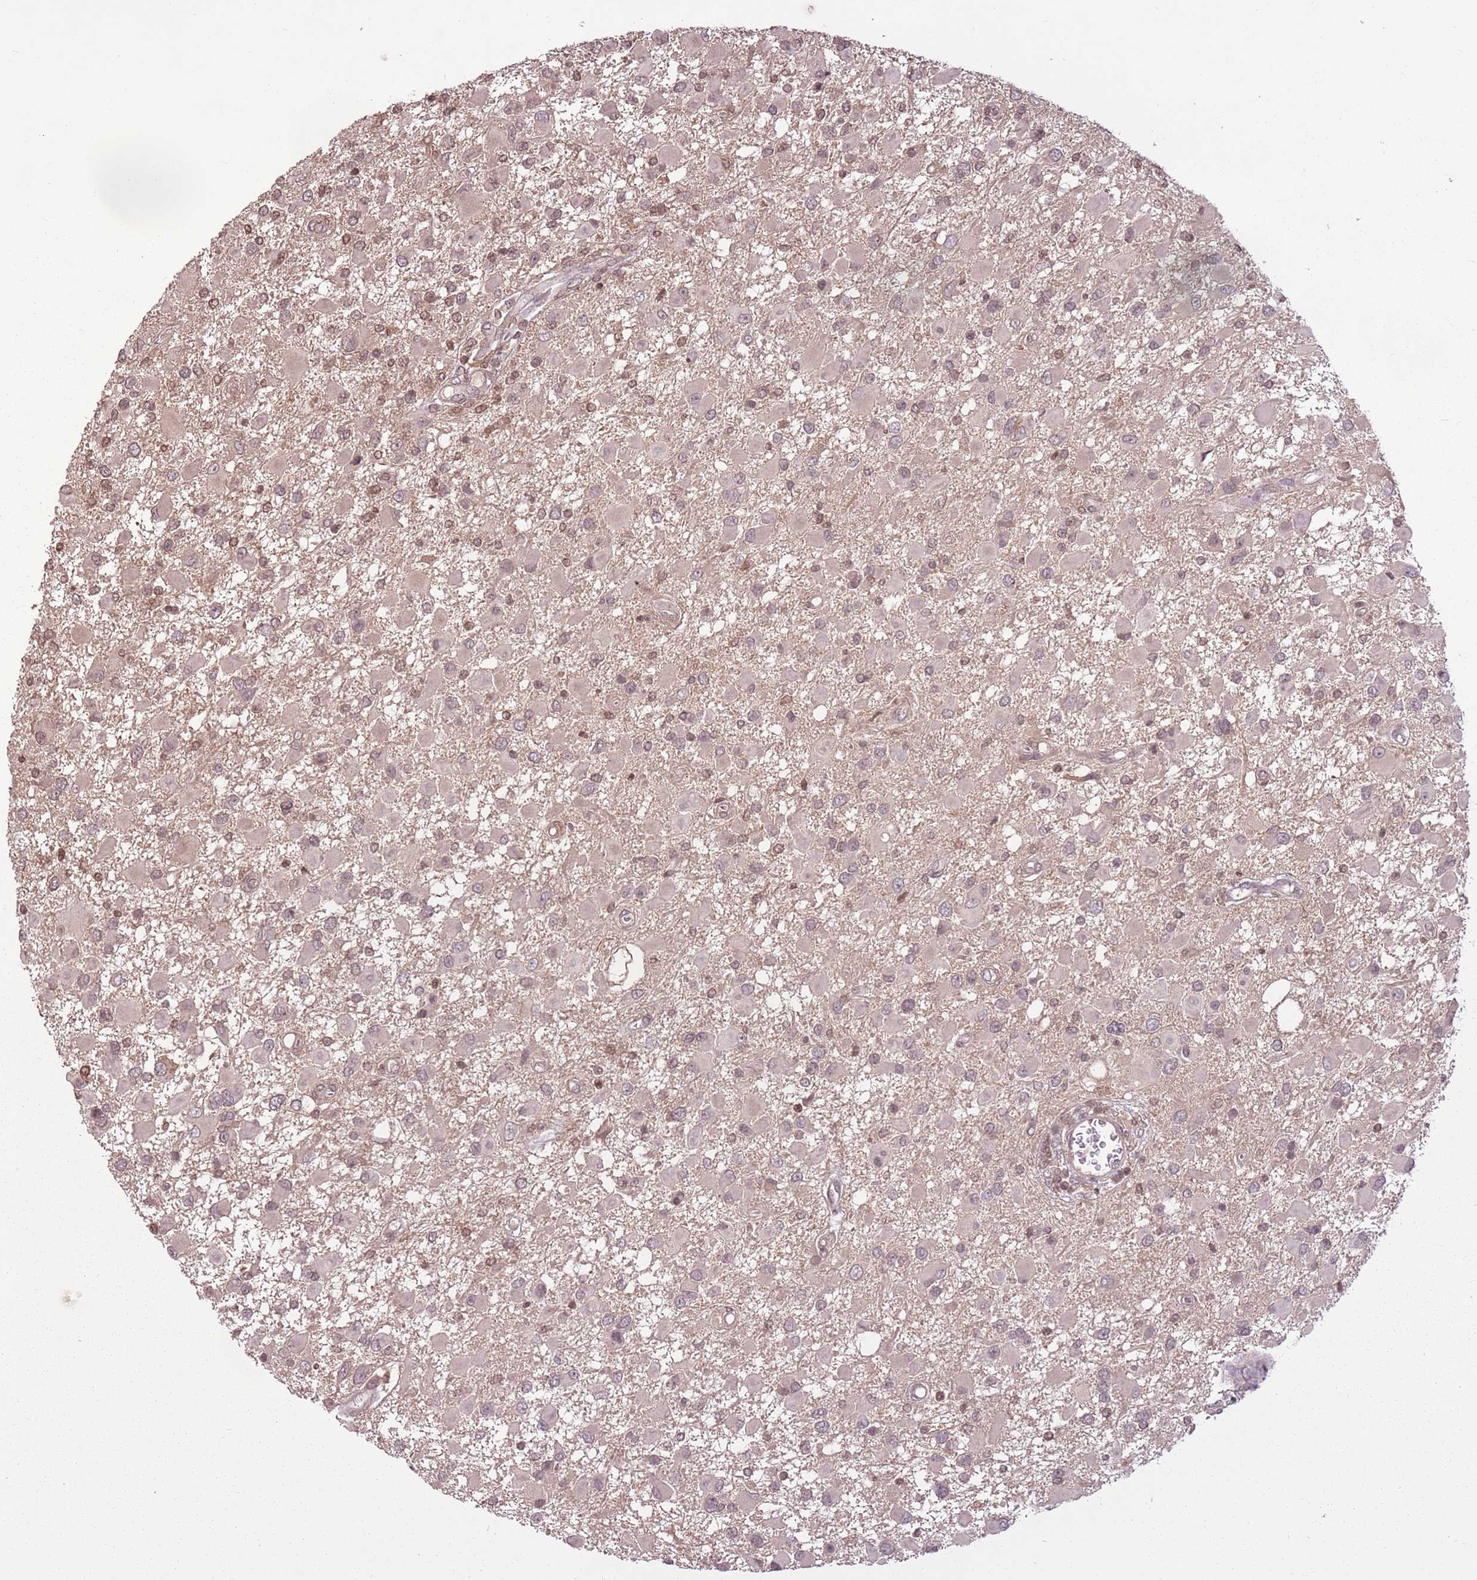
{"staining": {"intensity": "weak", "quantity": ">75%", "location": "nuclear"}, "tissue": "glioma", "cell_type": "Tumor cells", "image_type": "cancer", "snomed": [{"axis": "morphology", "description": "Glioma, malignant, High grade"}, {"axis": "topography", "description": "Brain"}], "caption": "Immunohistochemistry (IHC) (DAB (3,3'-diaminobenzidine)) staining of human glioma displays weak nuclear protein staining in approximately >75% of tumor cells.", "gene": "CAPN9", "patient": {"sex": "male", "age": 53}}